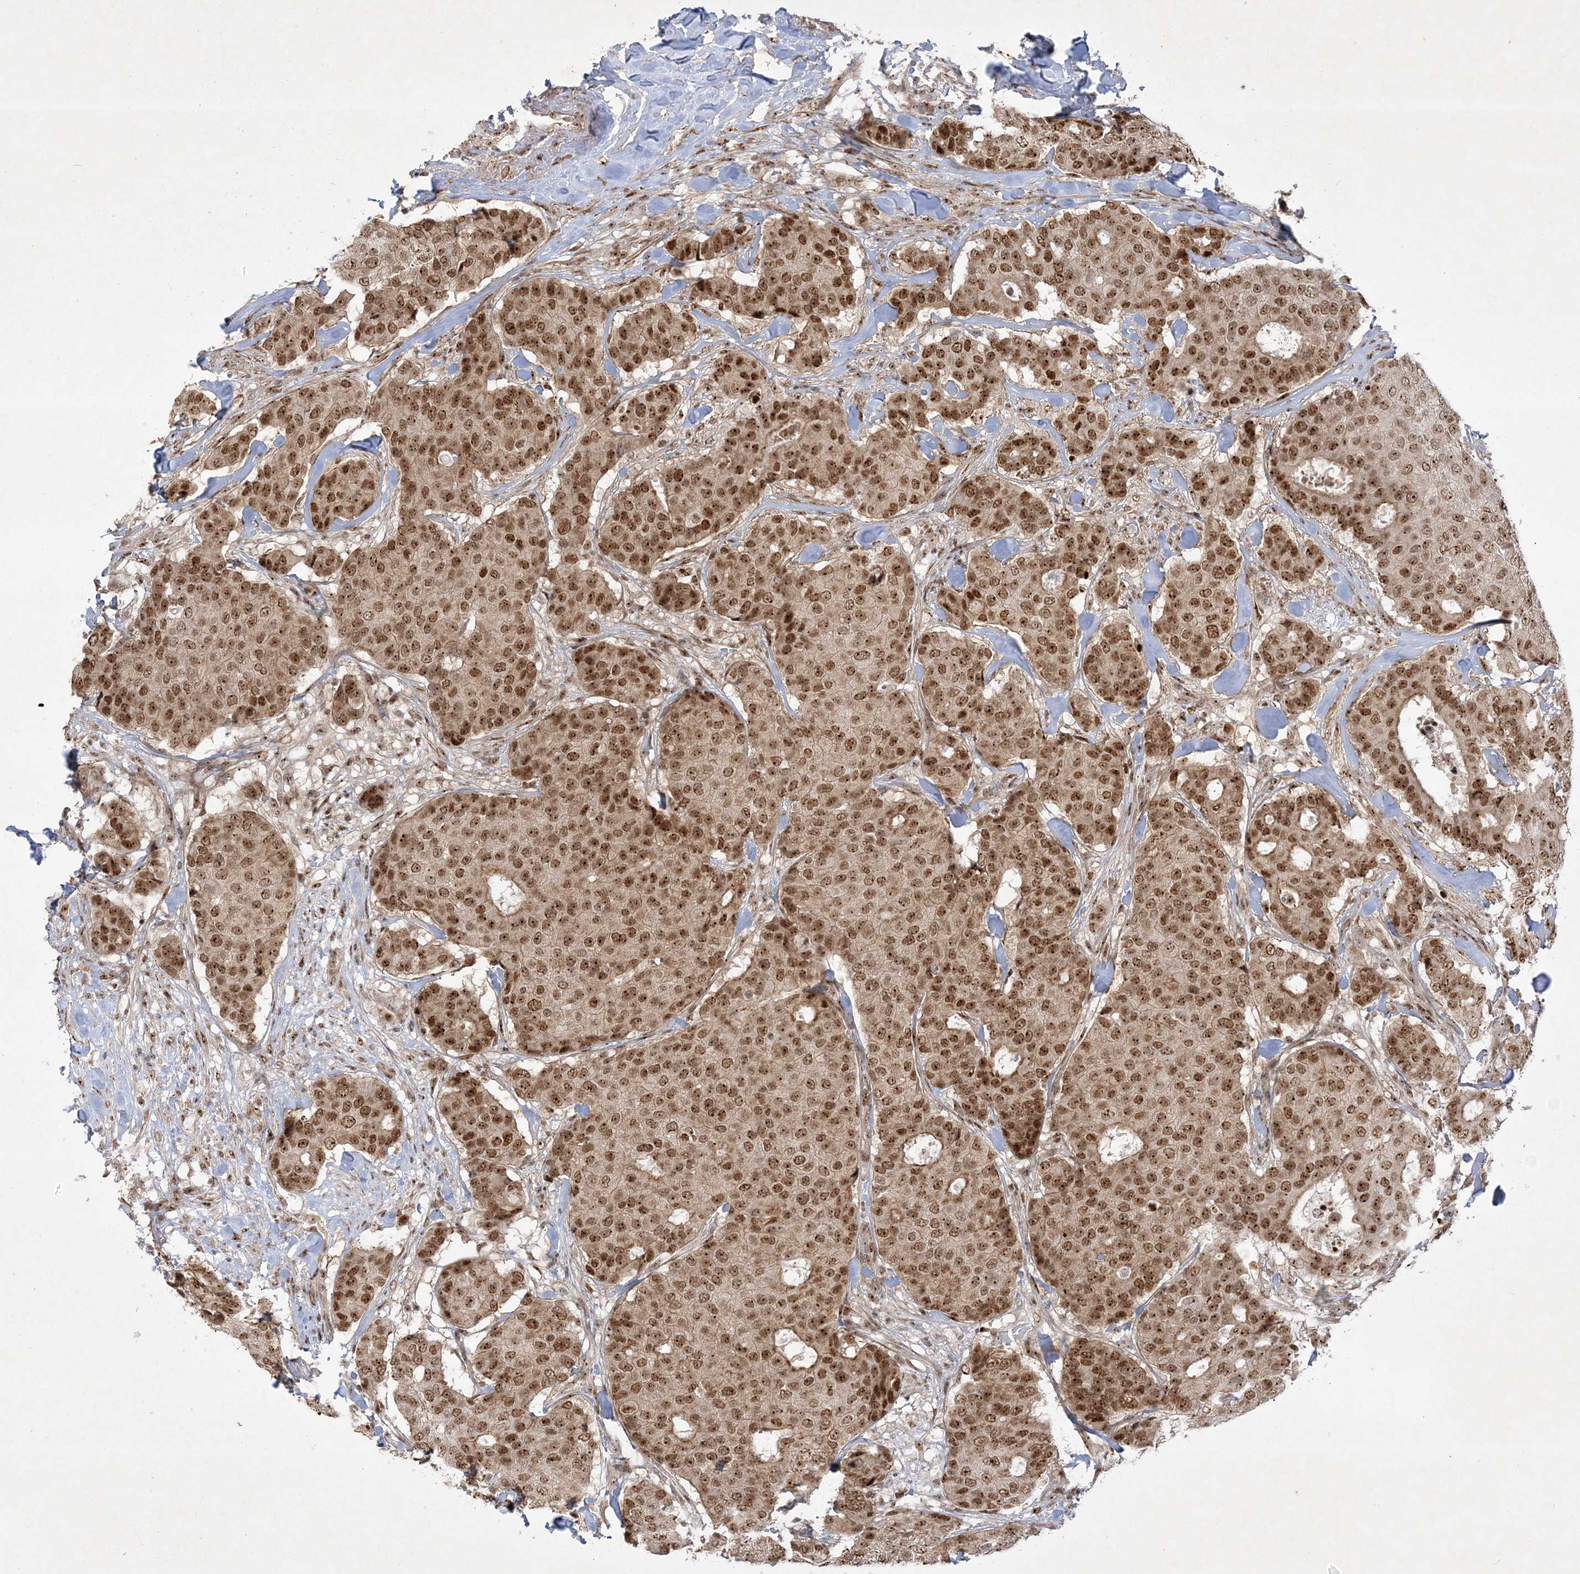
{"staining": {"intensity": "strong", "quantity": ">75%", "location": "nuclear"}, "tissue": "breast cancer", "cell_type": "Tumor cells", "image_type": "cancer", "snomed": [{"axis": "morphology", "description": "Duct carcinoma"}, {"axis": "topography", "description": "Breast"}], "caption": "Breast cancer stained for a protein demonstrates strong nuclear positivity in tumor cells. (IHC, brightfield microscopy, high magnification).", "gene": "NPM3", "patient": {"sex": "female", "age": 75}}